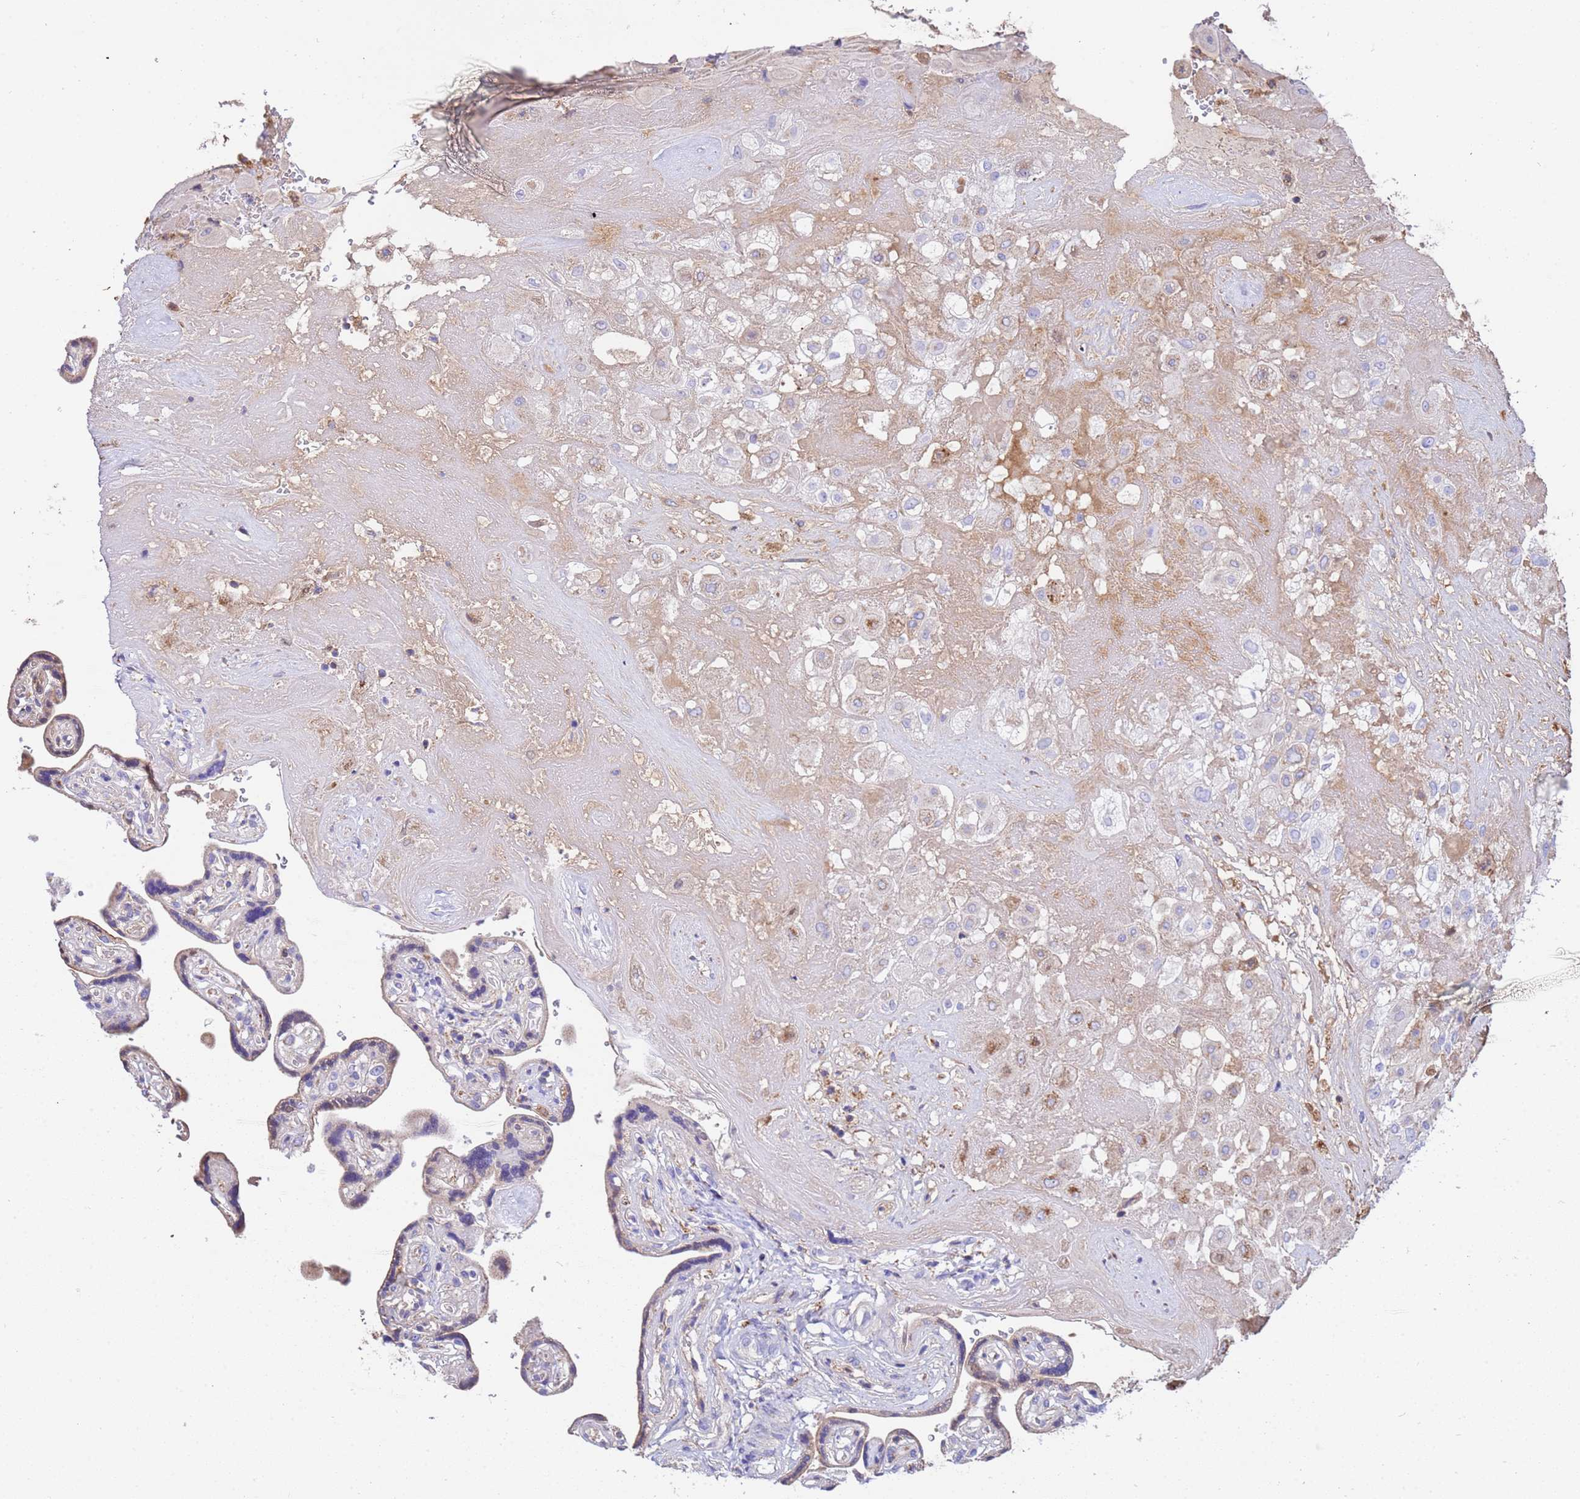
{"staining": {"intensity": "negative", "quantity": "none", "location": "none"}, "tissue": "placenta", "cell_type": "Decidual cells", "image_type": "normal", "snomed": [{"axis": "morphology", "description": "Normal tissue, NOS"}, {"axis": "topography", "description": "Placenta"}], "caption": "DAB (3,3'-diaminobenzidine) immunohistochemical staining of benign placenta demonstrates no significant staining in decidual cells.", "gene": "GLUD1", "patient": {"sex": "female", "age": 32}}